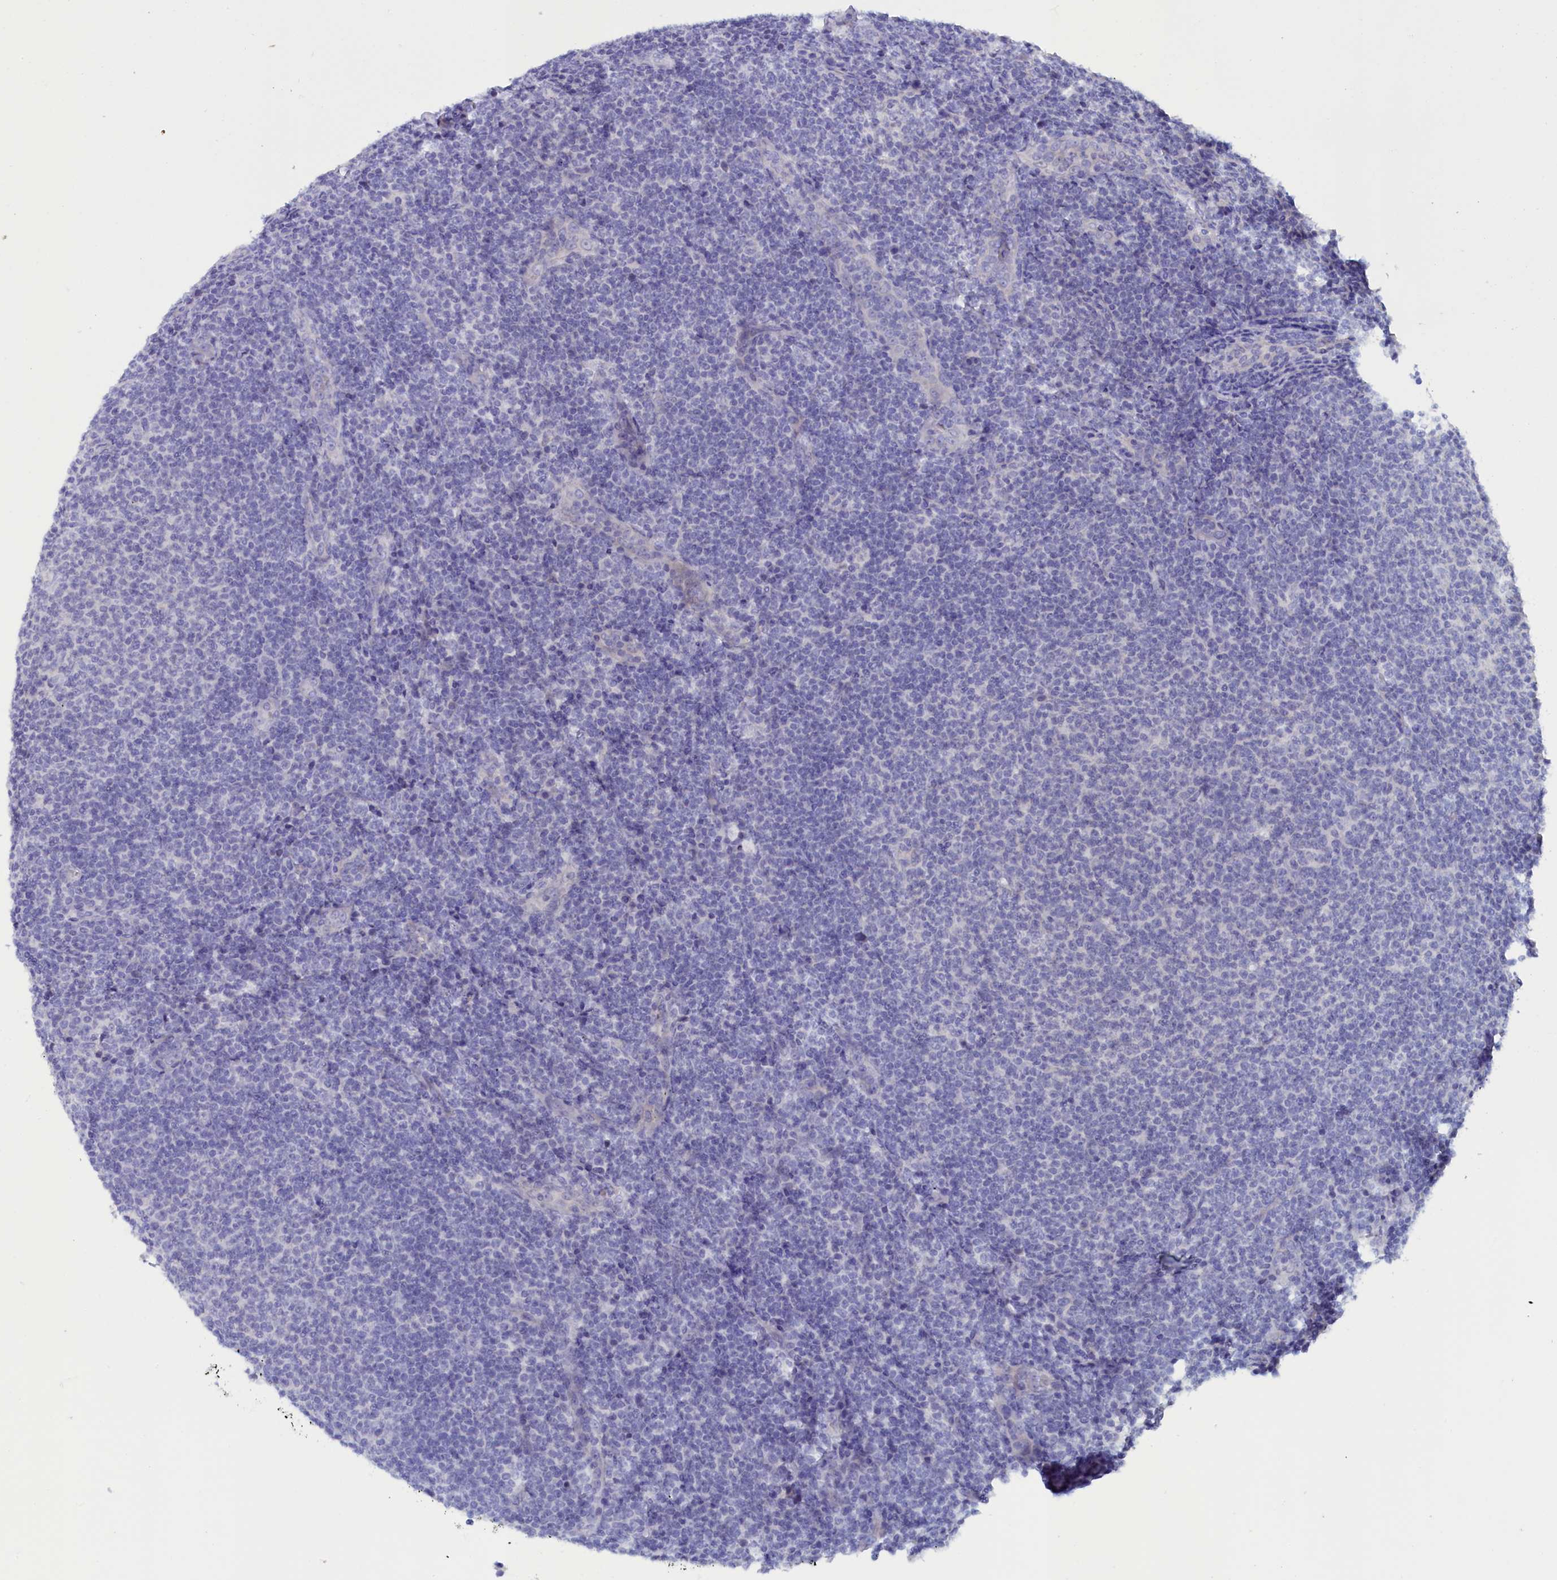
{"staining": {"intensity": "negative", "quantity": "none", "location": "none"}, "tissue": "lymphoma", "cell_type": "Tumor cells", "image_type": "cancer", "snomed": [{"axis": "morphology", "description": "Malignant lymphoma, non-Hodgkin's type, Low grade"}, {"axis": "topography", "description": "Lymph node"}], "caption": "The micrograph exhibits no staining of tumor cells in lymphoma.", "gene": "ANKRD2", "patient": {"sex": "male", "age": 66}}